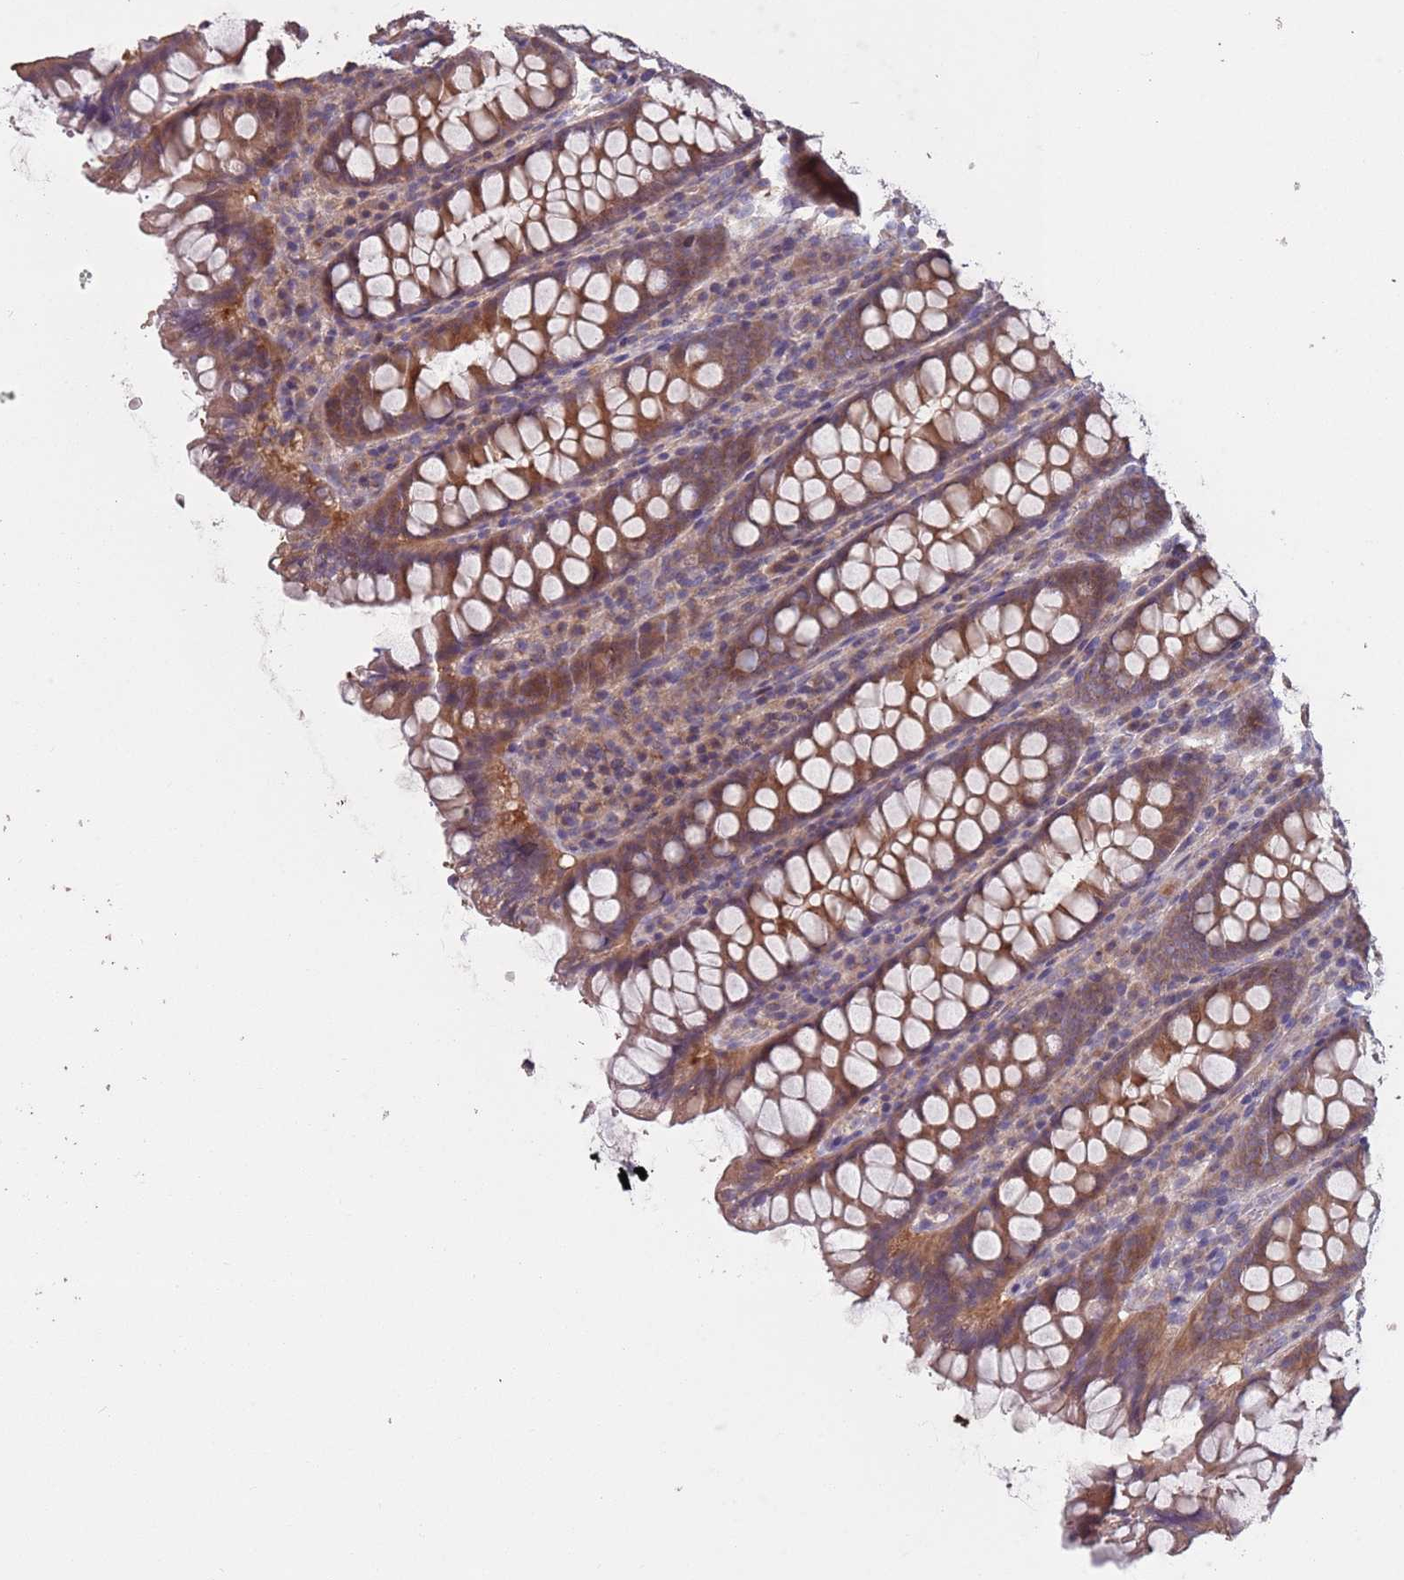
{"staining": {"intensity": "weak", "quantity": "25%-75%", "location": "cytoplasmic/membranous"}, "tissue": "colon", "cell_type": "Endothelial cells", "image_type": "normal", "snomed": [{"axis": "morphology", "description": "Normal tissue, NOS"}, {"axis": "topography", "description": "Colon"}], "caption": "This histopathology image demonstrates normal colon stained with immunohistochemistry to label a protein in brown. The cytoplasmic/membranous of endothelial cells show weak positivity for the protein. Nuclei are counter-stained blue.", "gene": "MBD3L1", "patient": {"sex": "female", "age": 79}}